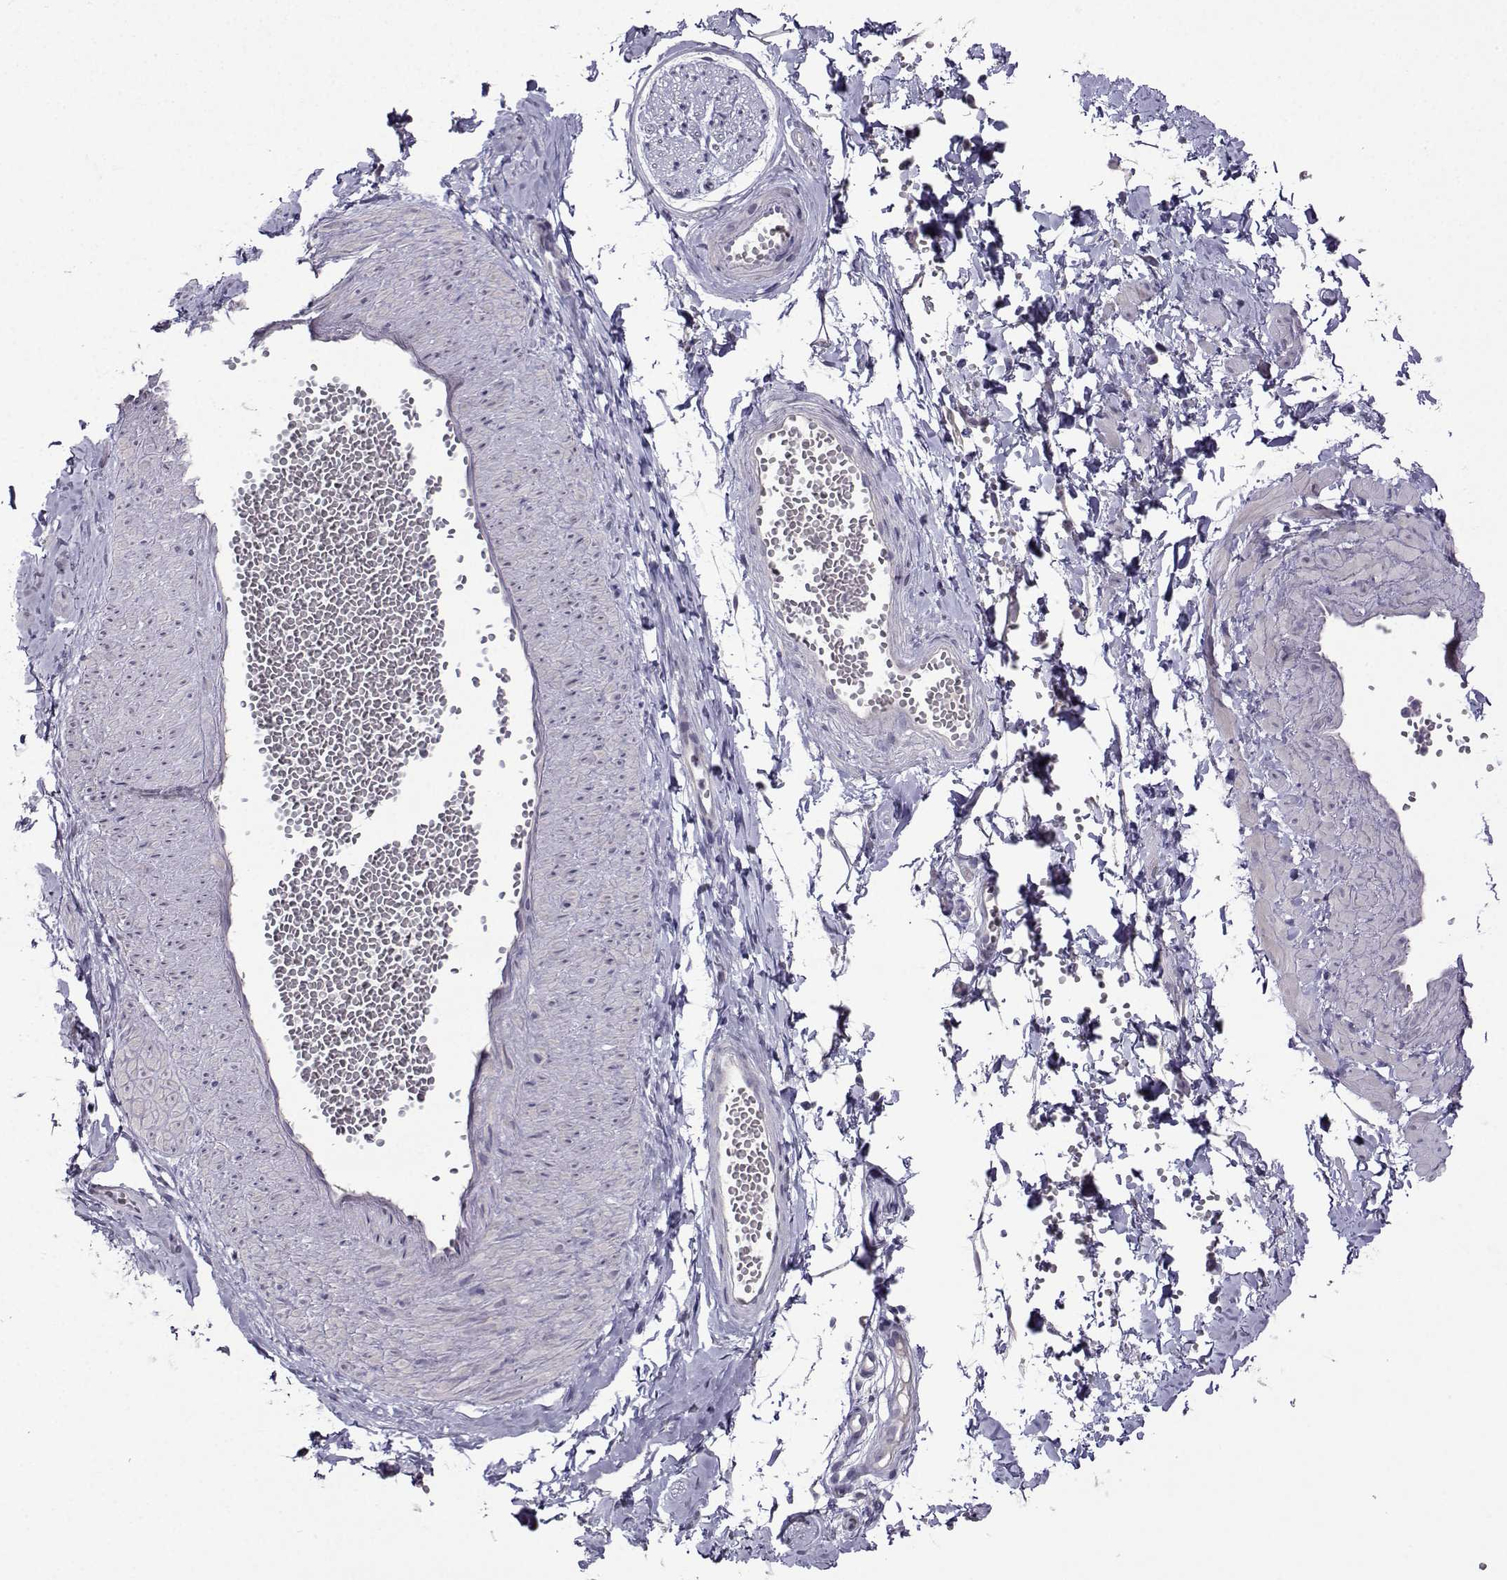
{"staining": {"intensity": "negative", "quantity": "none", "location": "none"}, "tissue": "adipose tissue", "cell_type": "Adipocytes", "image_type": "normal", "snomed": [{"axis": "morphology", "description": "Normal tissue, NOS"}, {"axis": "topography", "description": "Smooth muscle"}, {"axis": "topography", "description": "Peripheral nerve tissue"}], "caption": "This is a histopathology image of immunohistochemistry (IHC) staining of unremarkable adipose tissue, which shows no staining in adipocytes. (Stains: DAB (3,3'-diaminobenzidine) immunohistochemistry (IHC) with hematoxylin counter stain, Microscopy: brightfield microscopy at high magnification).", "gene": "CRYBB1", "patient": {"sex": "male", "age": 22}}